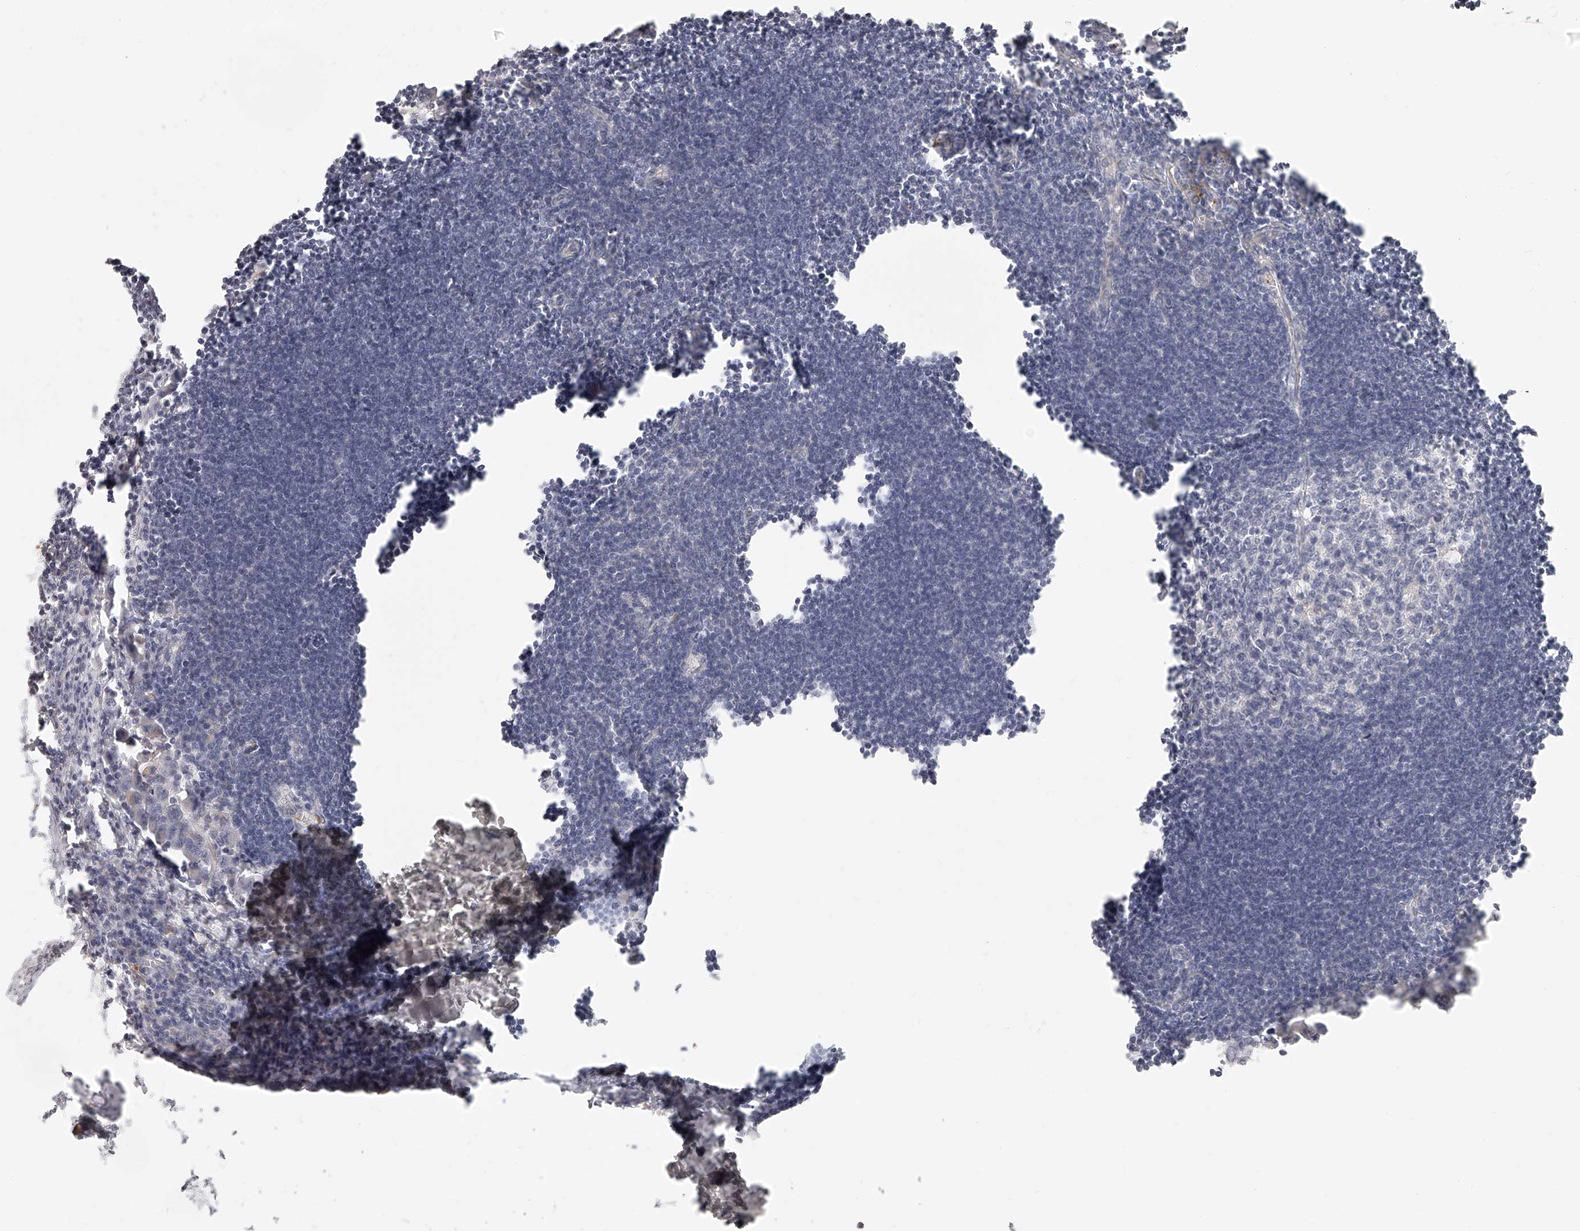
{"staining": {"intensity": "negative", "quantity": "none", "location": "none"}, "tissue": "lymph node", "cell_type": "Germinal center cells", "image_type": "normal", "snomed": [{"axis": "morphology", "description": "Normal tissue, NOS"}, {"axis": "morphology", "description": "Malignant melanoma, Metastatic site"}, {"axis": "topography", "description": "Lymph node"}], "caption": "Immunohistochemical staining of benign lymph node demonstrates no significant positivity in germinal center cells. (DAB (3,3'-diaminobenzidine) immunohistochemistry, high magnification).", "gene": "ITGB3", "patient": {"sex": "male", "age": 41}}